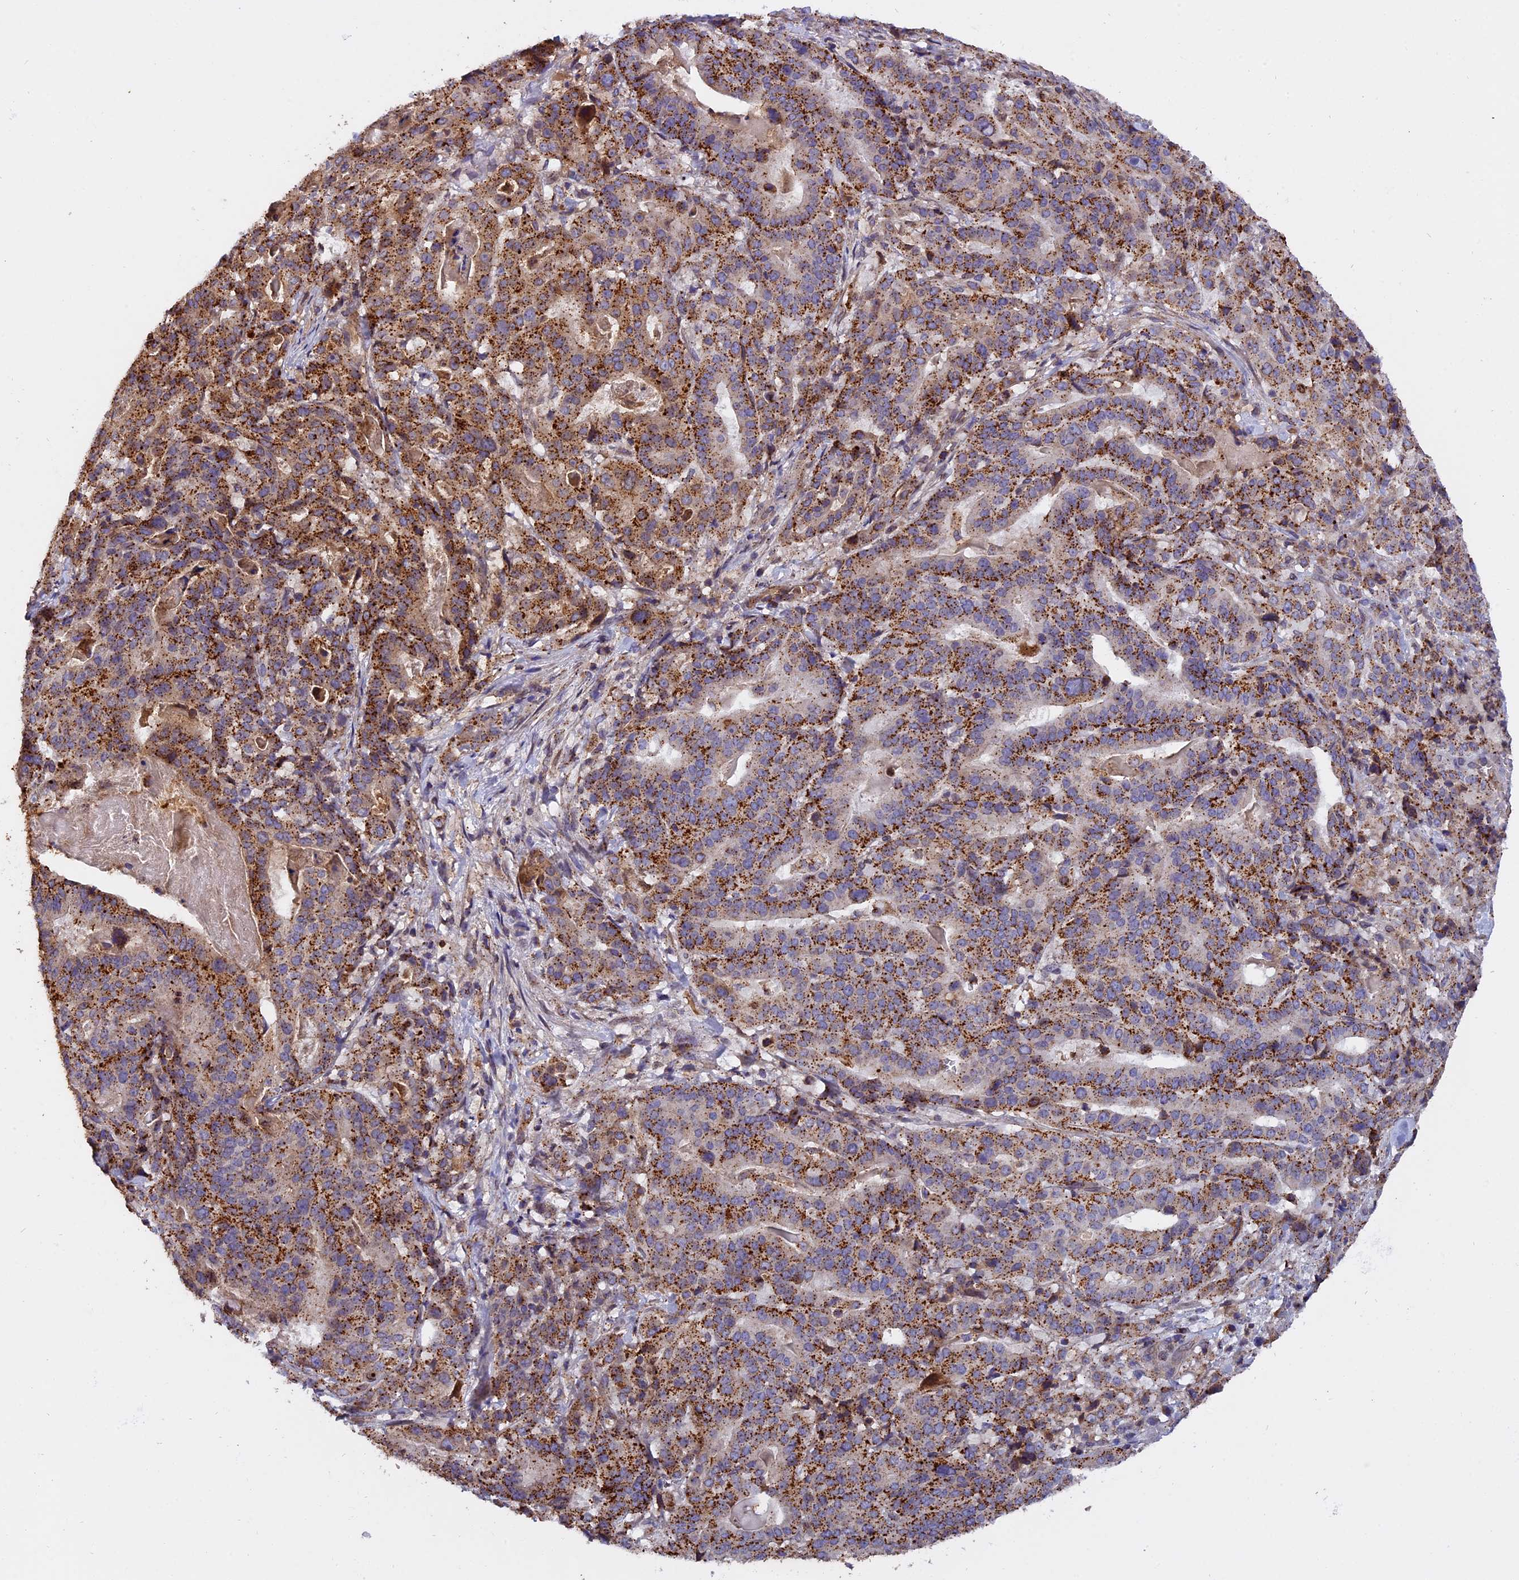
{"staining": {"intensity": "strong", "quantity": ">75%", "location": "cytoplasmic/membranous"}, "tissue": "stomach cancer", "cell_type": "Tumor cells", "image_type": "cancer", "snomed": [{"axis": "morphology", "description": "Adenocarcinoma, NOS"}, {"axis": "topography", "description": "Stomach"}], "caption": "Protein staining of adenocarcinoma (stomach) tissue shows strong cytoplasmic/membranous staining in about >75% of tumor cells.", "gene": "CHMP2A", "patient": {"sex": "male", "age": 48}}